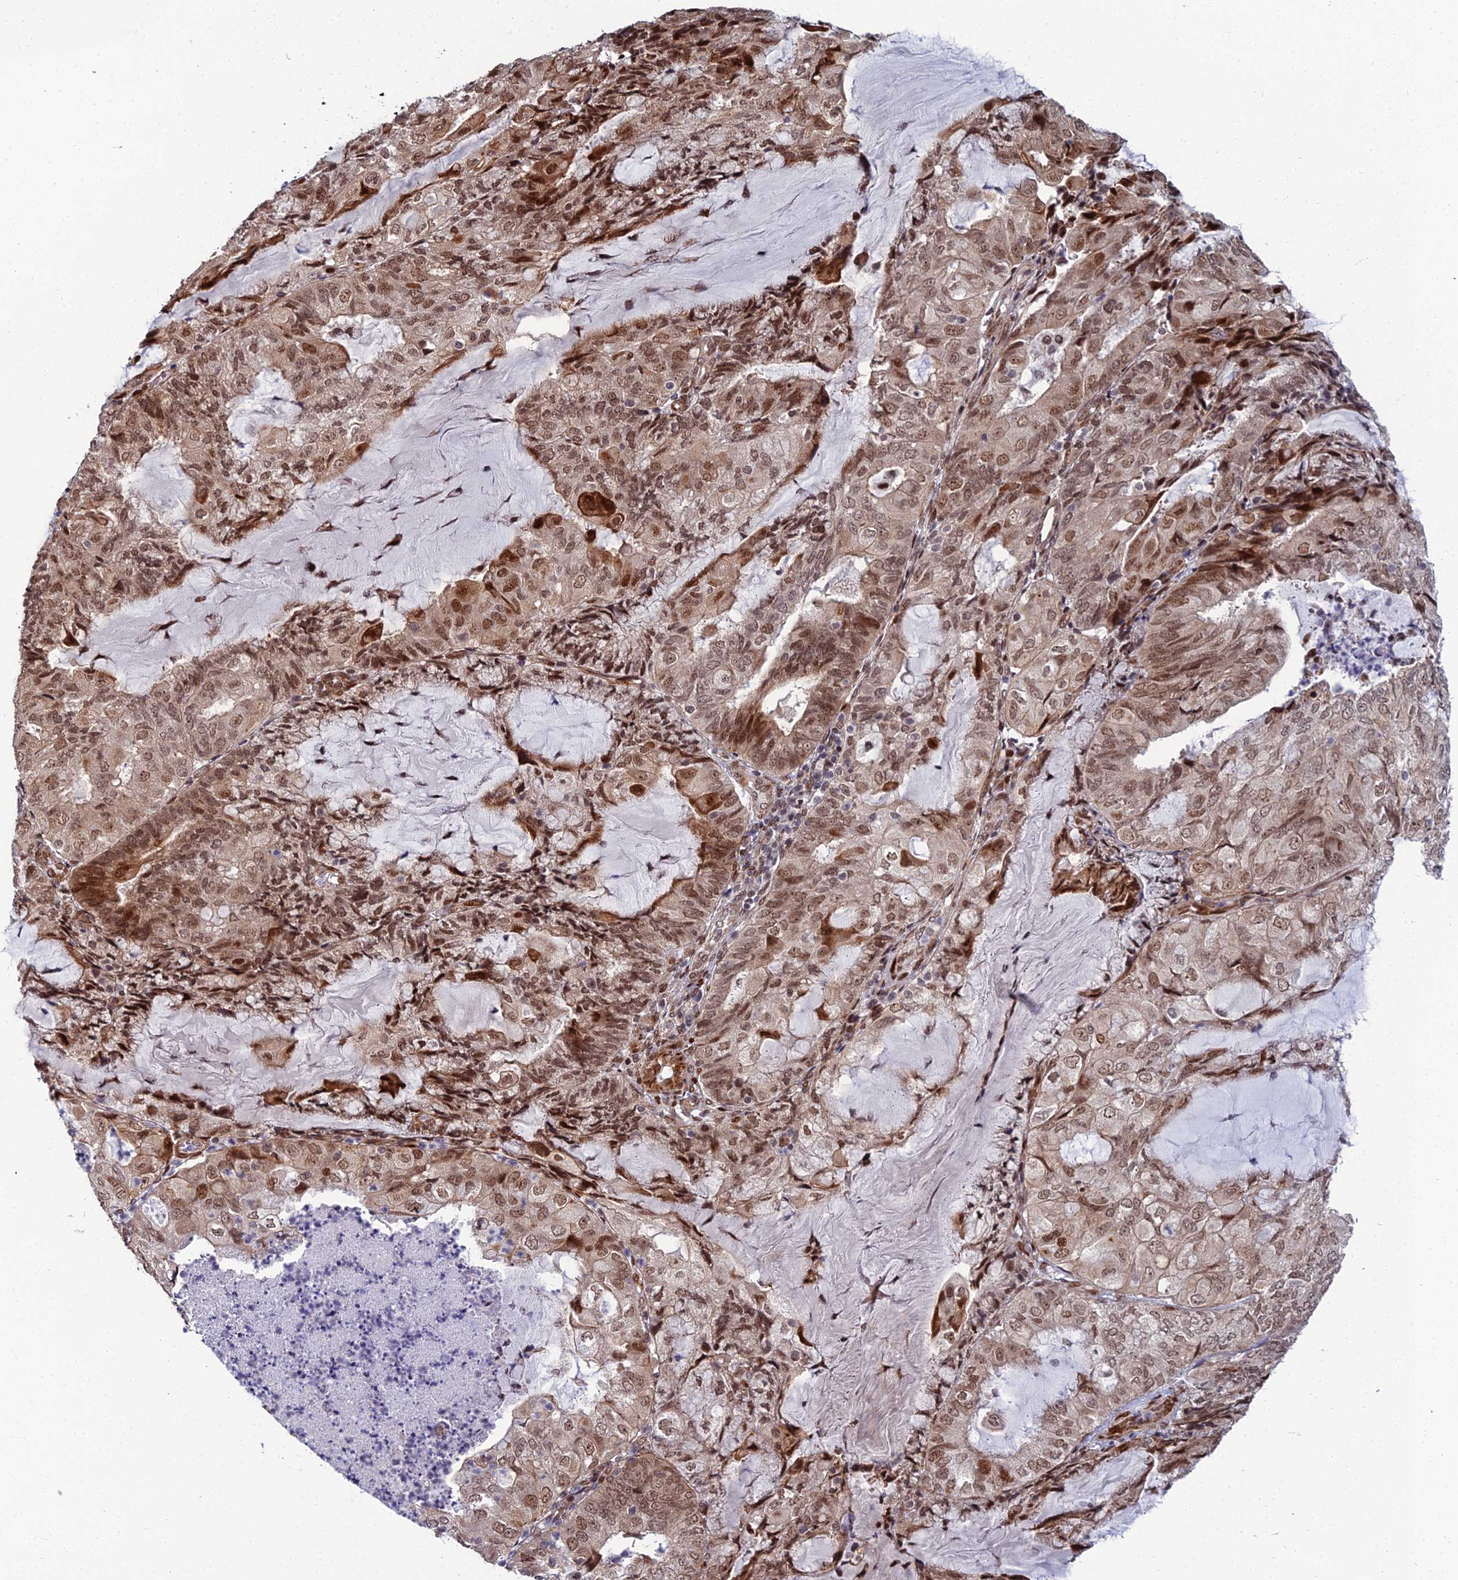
{"staining": {"intensity": "moderate", "quantity": ">75%", "location": "nuclear"}, "tissue": "endometrial cancer", "cell_type": "Tumor cells", "image_type": "cancer", "snomed": [{"axis": "morphology", "description": "Adenocarcinoma, NOS"}, {"axis": "topography", "description": "Endometrium"}], "caption": "Protein staining of endometrial adenocarcinoma tissue reveals moderate nuclear positivity in approximately >75% of tumor cells.", "gene": "ZNF668", "patient": {"sex": "female", "age": 81}}